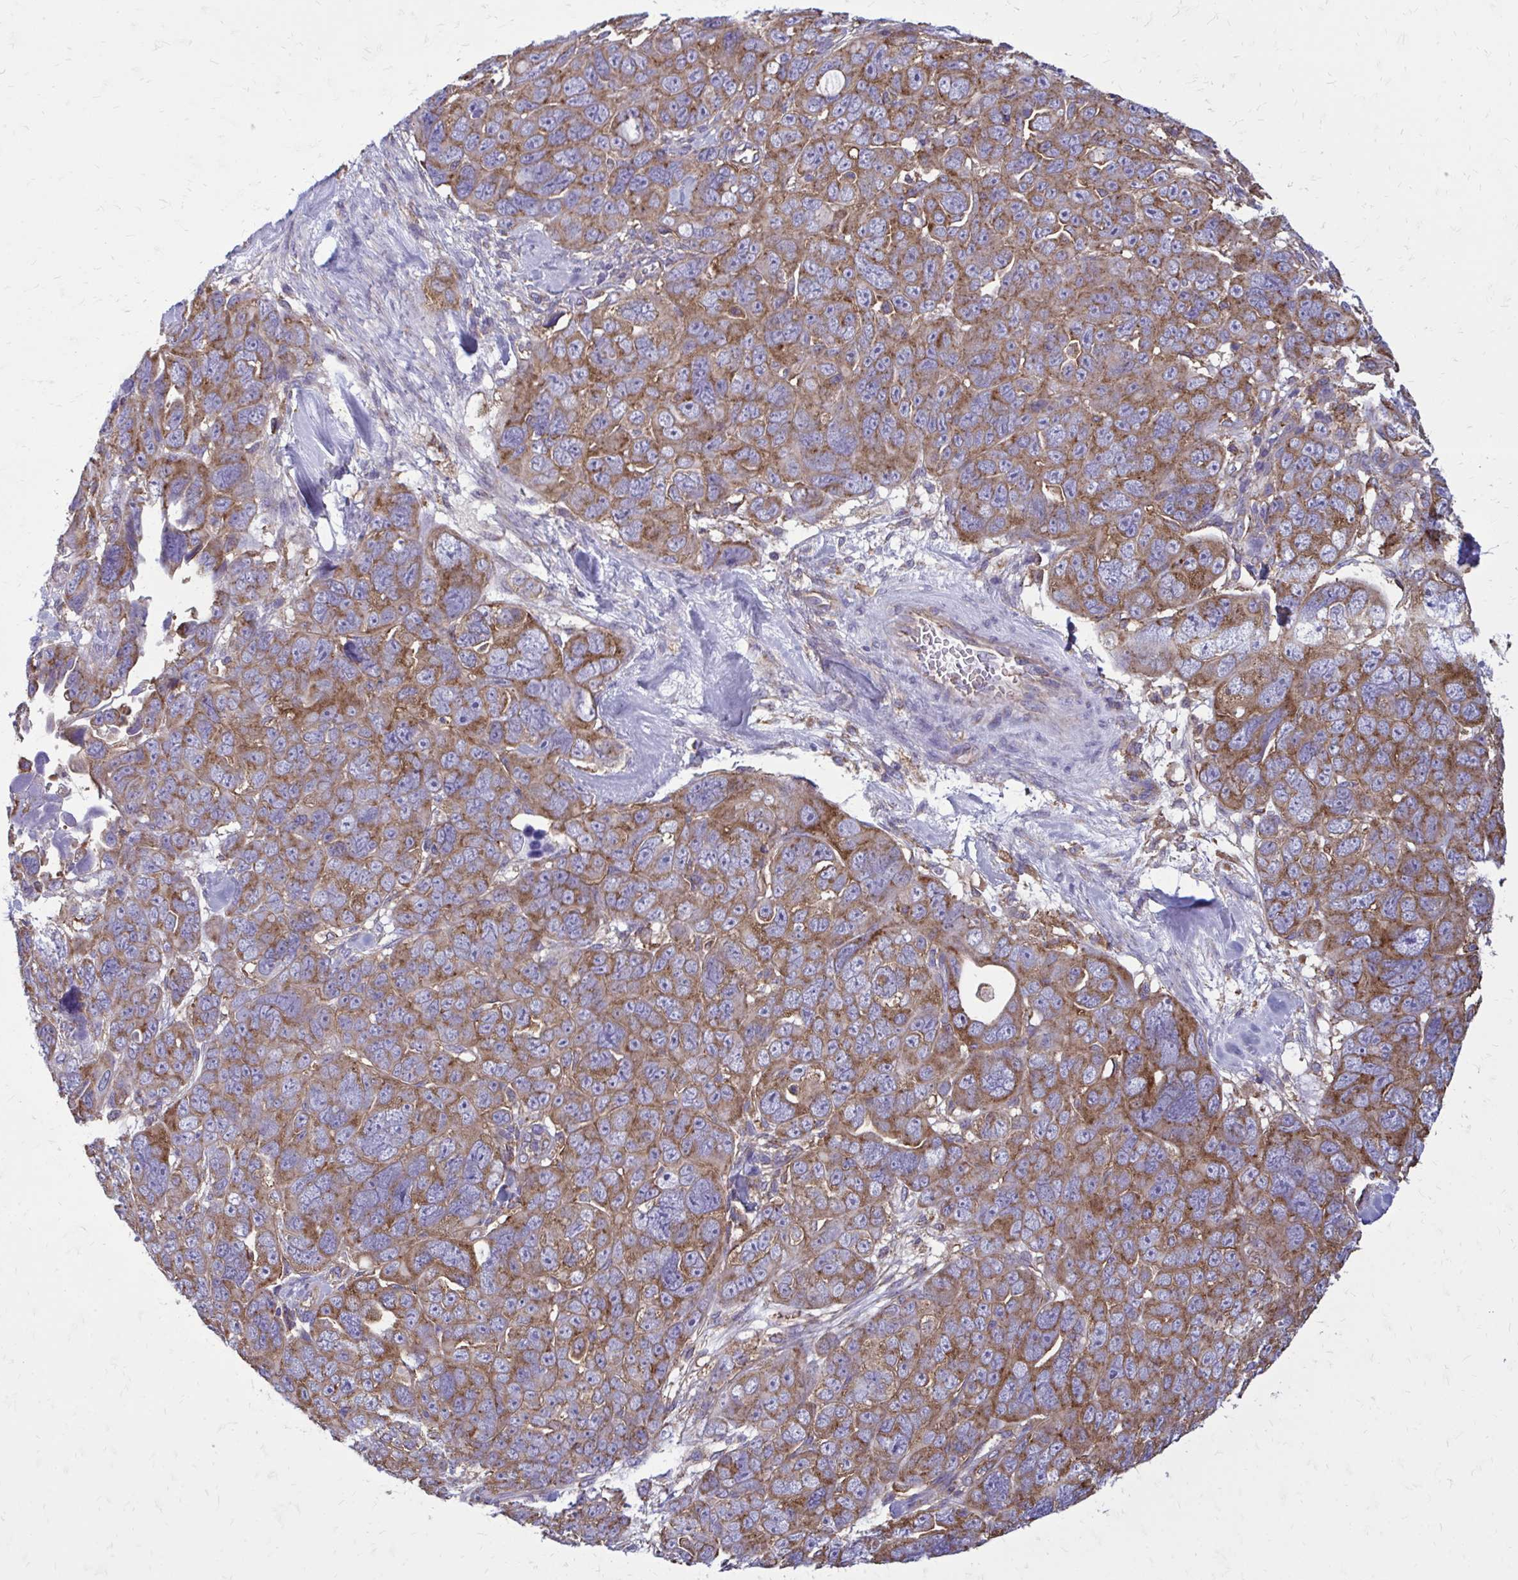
{"staining": {"intensity": "moderate", "quantity": ">75%", "location": "cytoplasmic/membranous"}, "tissue": "ovarian cancer", "cell_type": "Tumor cells", "image_type": "cancer", "snomed": [{"axis": "morphology", "description": "Cystadenocarcinoma, serous, NOS"}, {"axis": "topography", "description": "Ovary"}], "caption": "Immunohistochemical staining of human ovarian cancer (serous cystadenocarcinoma) displays medium levels of moderate cytoplasmic/membranous protein positivity in about >75% of tumor cells.", "gene": "CLTA", "patient": {"sex": "female", "age": 63}}